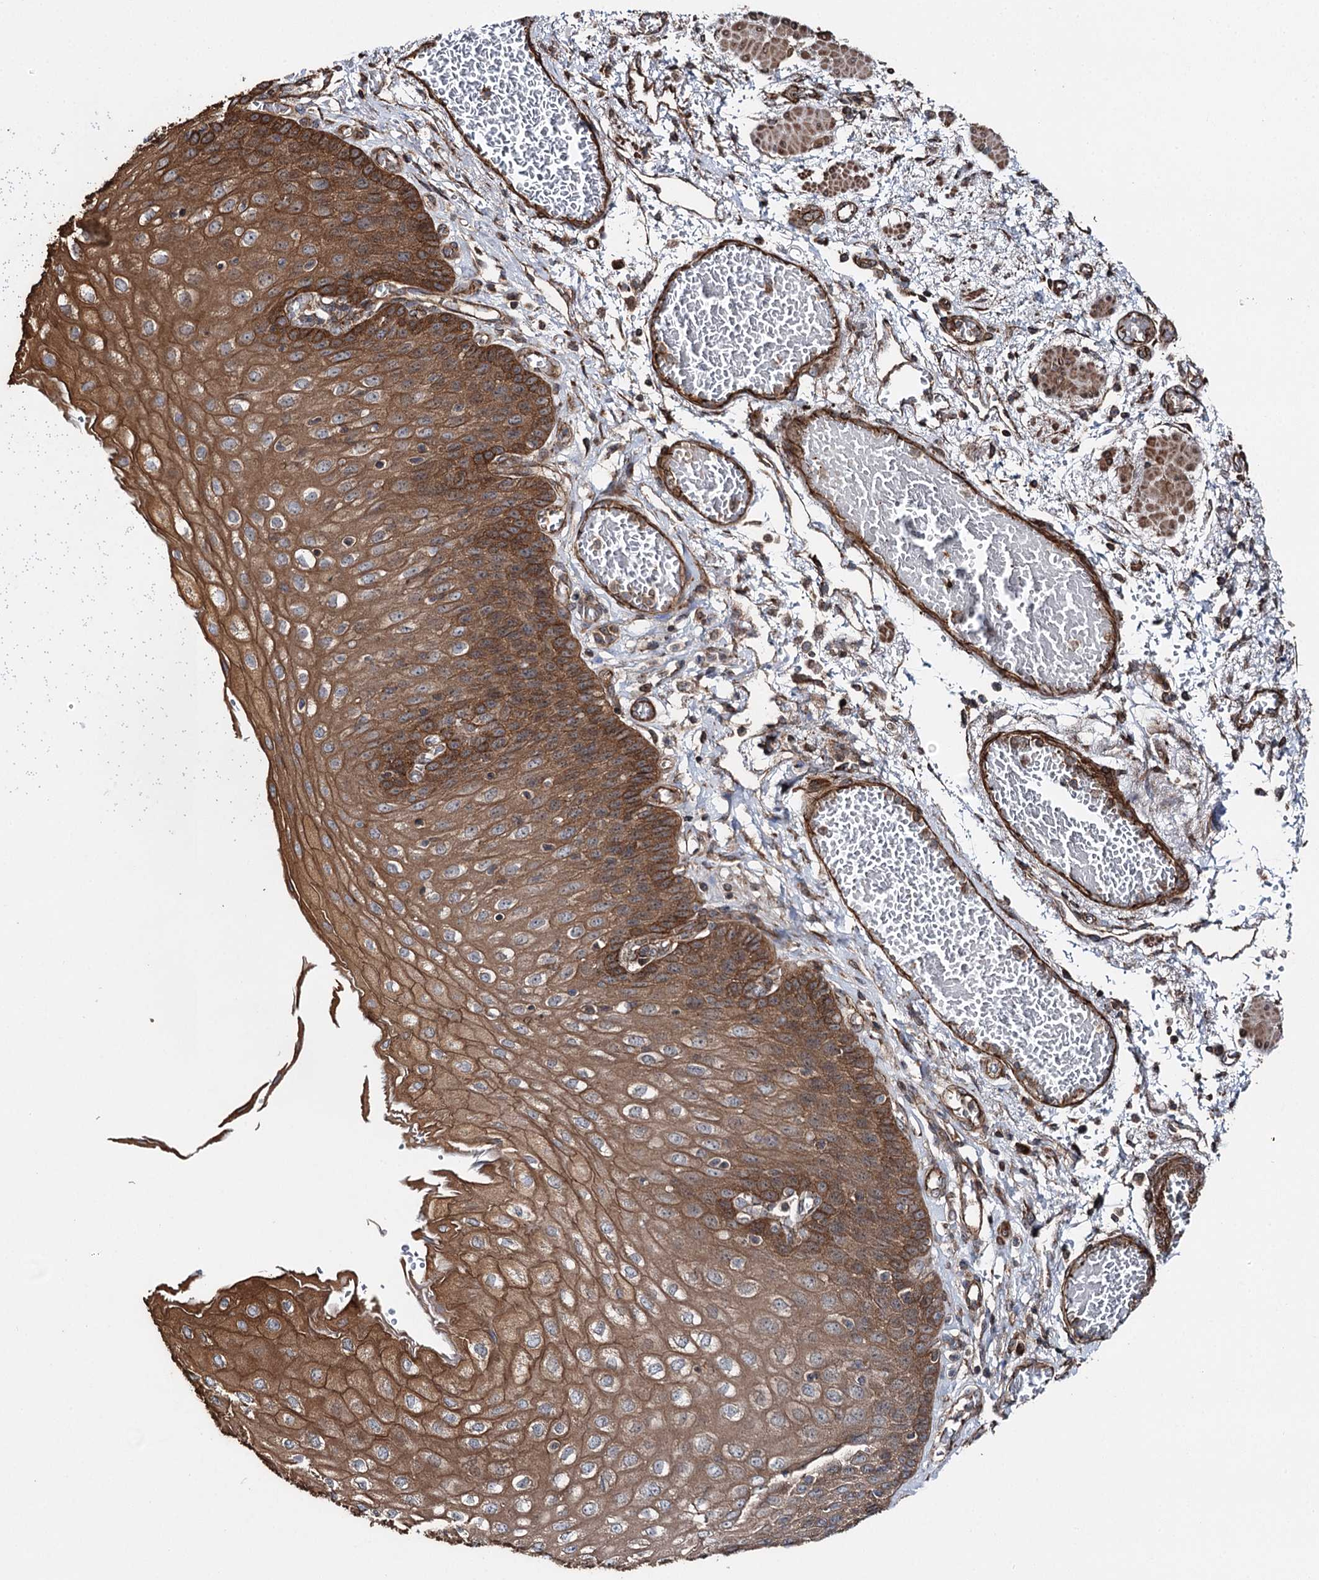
{"staining": {"intensity": "moderate", "quantity": ">75%", "location": "cytoplasmic/membranous"}, "tissue": "esophagus", "cell_type": "Squamous epithelial cells", "image_type": "normal", "snomed": [{"axis": "morphology", "description": "Normal tissue, NOS"}, {"axis": "topography", "description": "Esophagus"}], "caption": "Esophagus was stained to show a protein in brown. There is medium levels of moderate cytoplasmic/membranous expression in approximately >75% of squamous epithelial cells.", "gene": "ITFG2", "patient": {"sex": "male", "age": 81}}